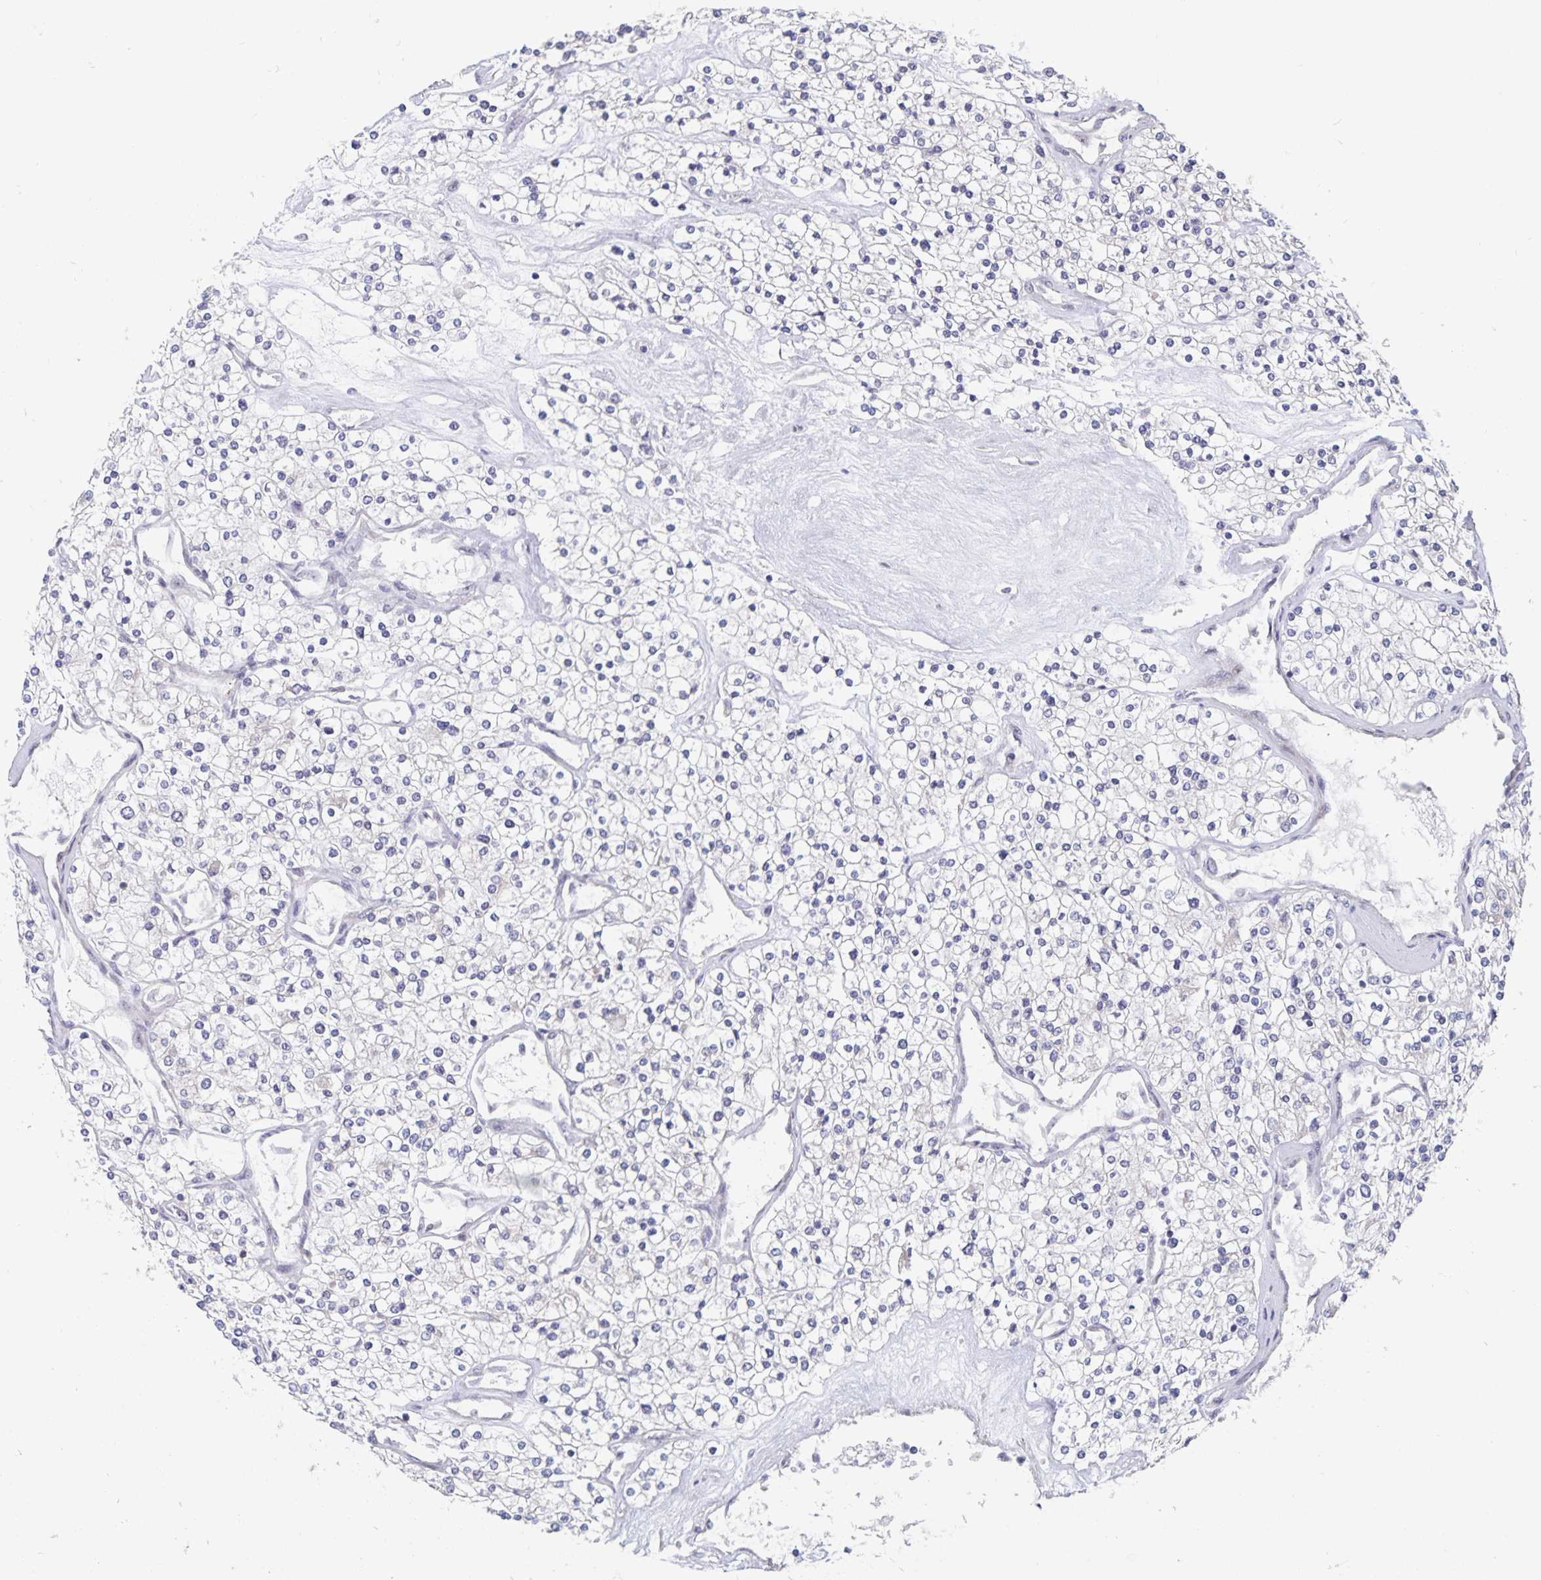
{"staining": {"intensity": "weak", "quantity": "<25%", "location": "cytoplasmic/membranous"}, "tissue": "renal cancer", "cell_type": "Tumor cells", "image_type": "cancer", "snomed": [{"axis": "morphology", "description": "Adenocarcinoma, NOS"}, {"axis": "topography", "description": "Kidney"}], "caption": "DAB (3,3'-diaminobenzidine) immunohistochemical staining of human renal adenocarcinoma reveals no significant staining in tumor cells.", "gene": "BAG6", "patient": {"sex": "male", "age": 80}}